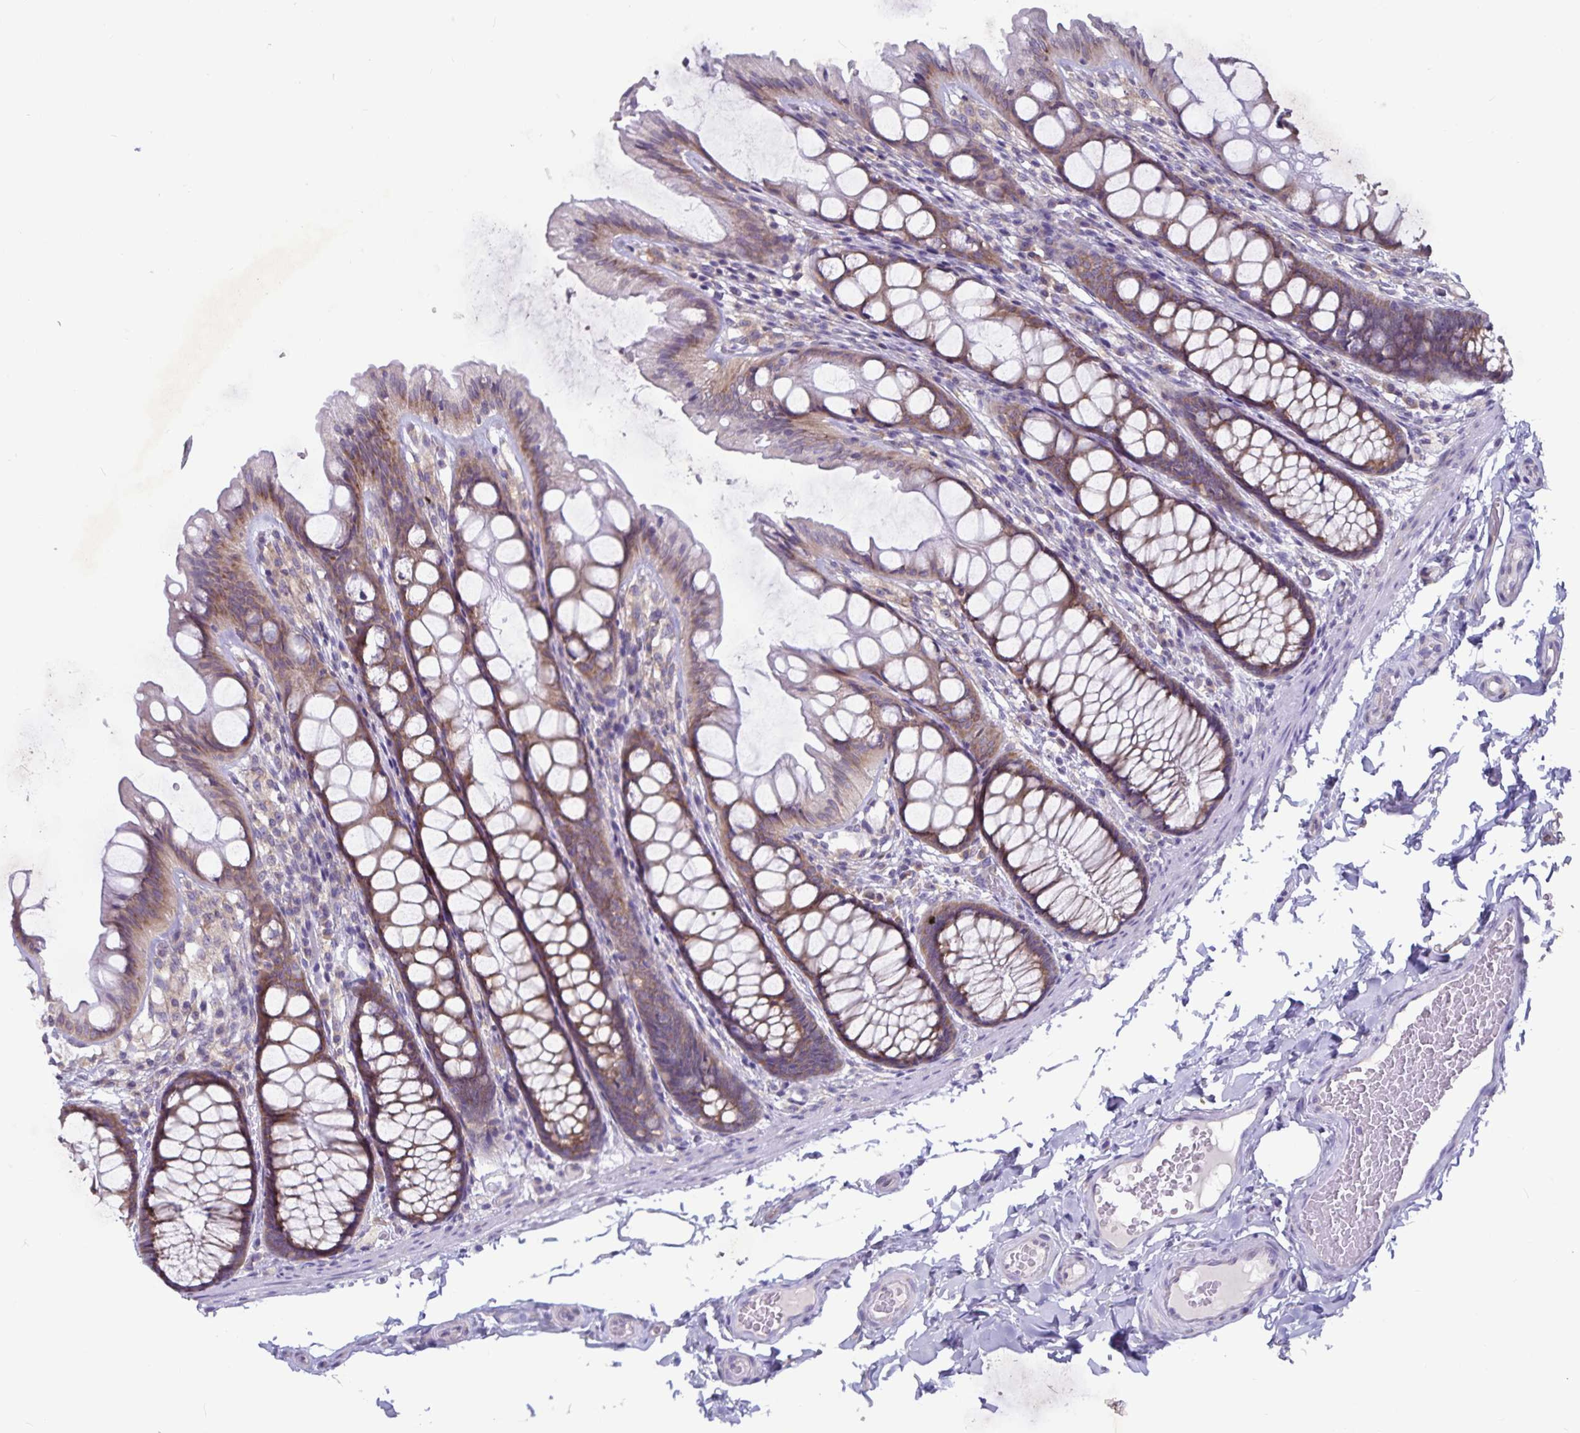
{"staining": {"intensity": "negative", "quantity": "none", "location": "none"}, "tissue": "colon", "cell_type": "Endothelial cells", "image_type": "normal", "snomed": [{"axis": "morphology", "description": "Normal tissue, NOS"}, {"axis": "topography", "description": "Colon"}], "caption": "DAB immunohistochemical staining of unremarkable human colon exhibits no significant staining in endothelial cells. The staining was performed using DAB (3,3'-diaminobenzidine) to visualize the protein expression in brown, while the nuclei were stained in blue with hematoxylin (Magnification: 20x).", "gene": "FAM120A", "patient": {"sex": "male", "age": 47}}